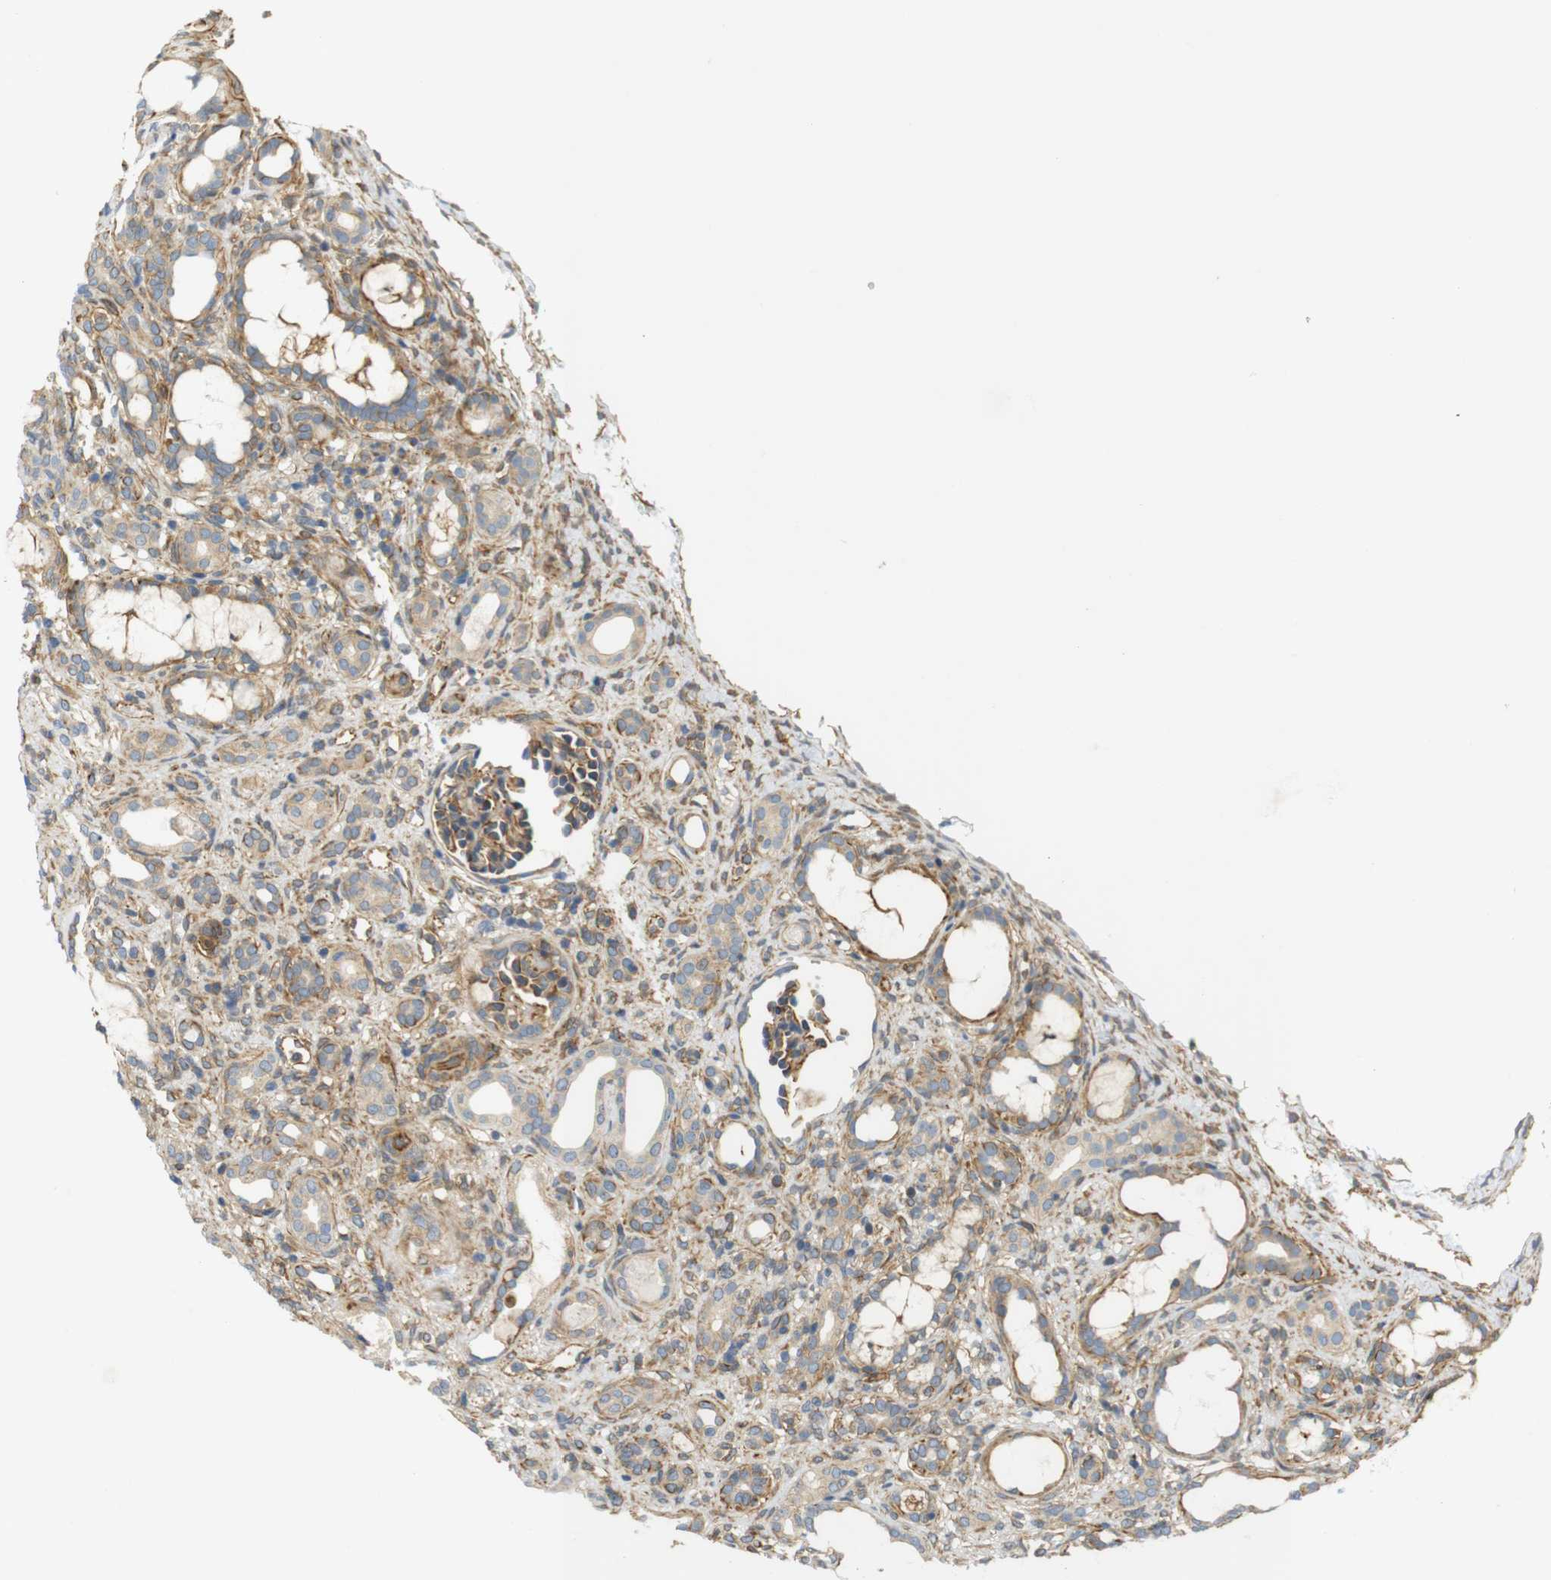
{"staining": {"intensity": "moderate", "quantity": "25%-75%", "location": "cytoplasmic/membranous"}, "tissue": "kidney", "cell_type": "Cells in glomeruli", "image_type": "normal", "snomed": [{"axis": "morphology", "description": "Normal tissue, NOS"}, {"axis": "topography", "description": "Kidney"}], "caption": "An image of human kidney stained for a protein displays moderate cytoplasmic/membranous brown staining in cells in glomeruli. (IHC, brightfield microscopy, high magnification).", "gene": "CYTH3", "patient": {"sex": "male", "age": 7}}